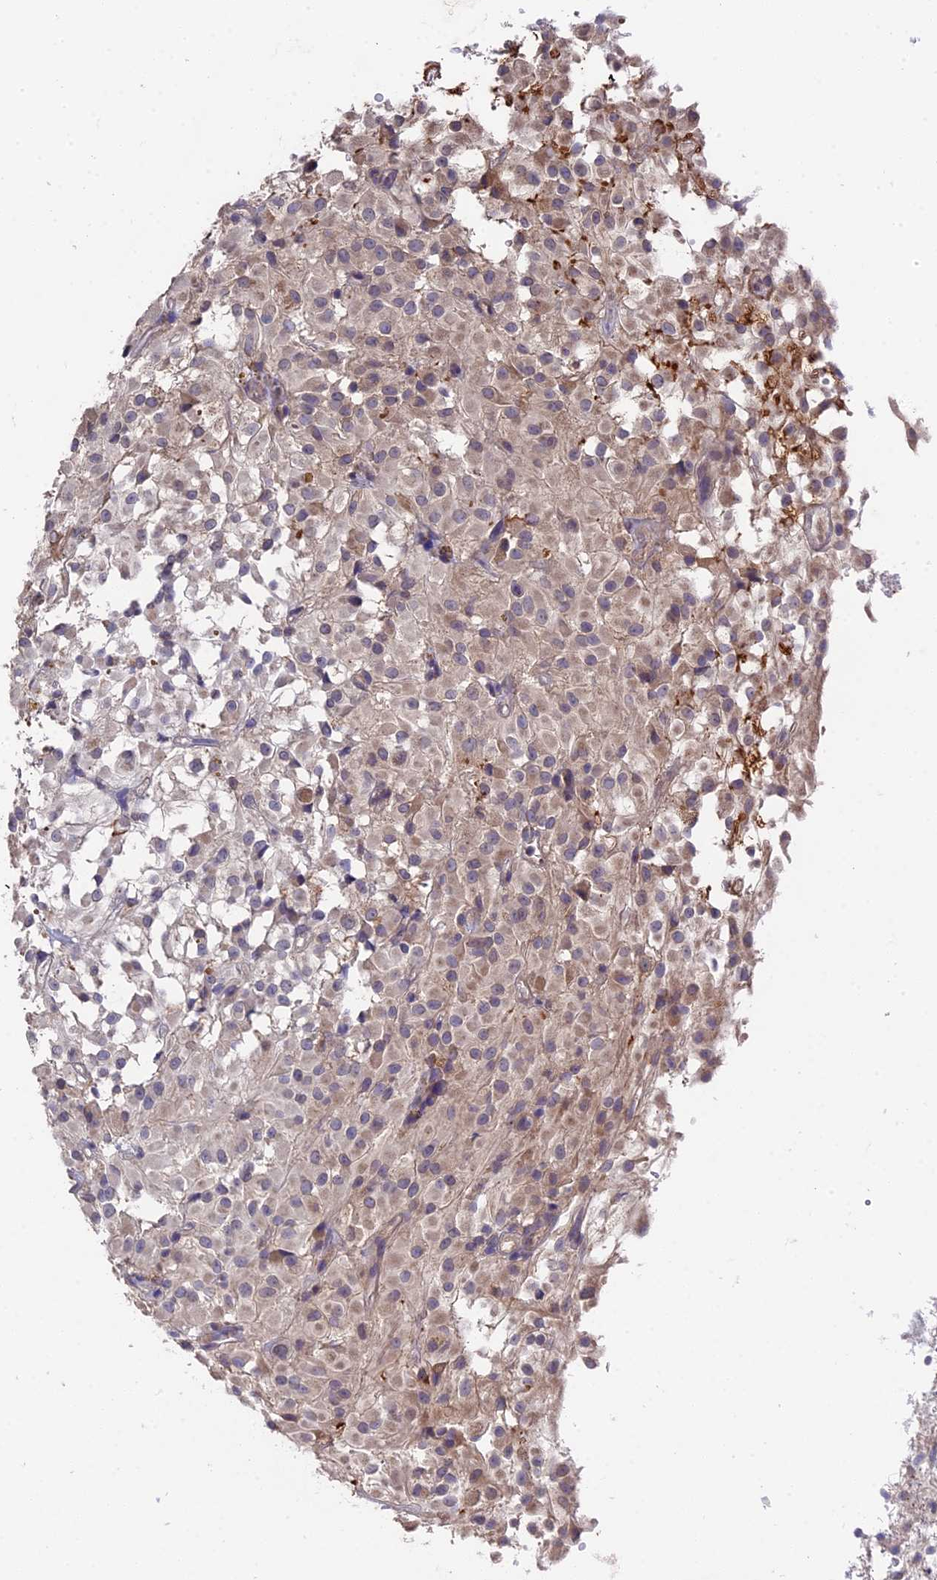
{"staining": {"intensity": "weak", "quantity": "25%-75%", "location": "cytoplasmic/membranous"}, "tissue": "glioma", "cell_type": "Tumor cells", "image_type": "cancer", "snomed": [{"axis": "morphology", "description": "Glioma, malignant, High grade"}, {"axis": "topography", "description": "Brain"}], "caption": "A brown stain highlights weak cytoplasmic/membranous expression of a protein in glioma tumor cells.", "gene": "ZCCHC2", "patient": {"sex": "female", "age": 59}}